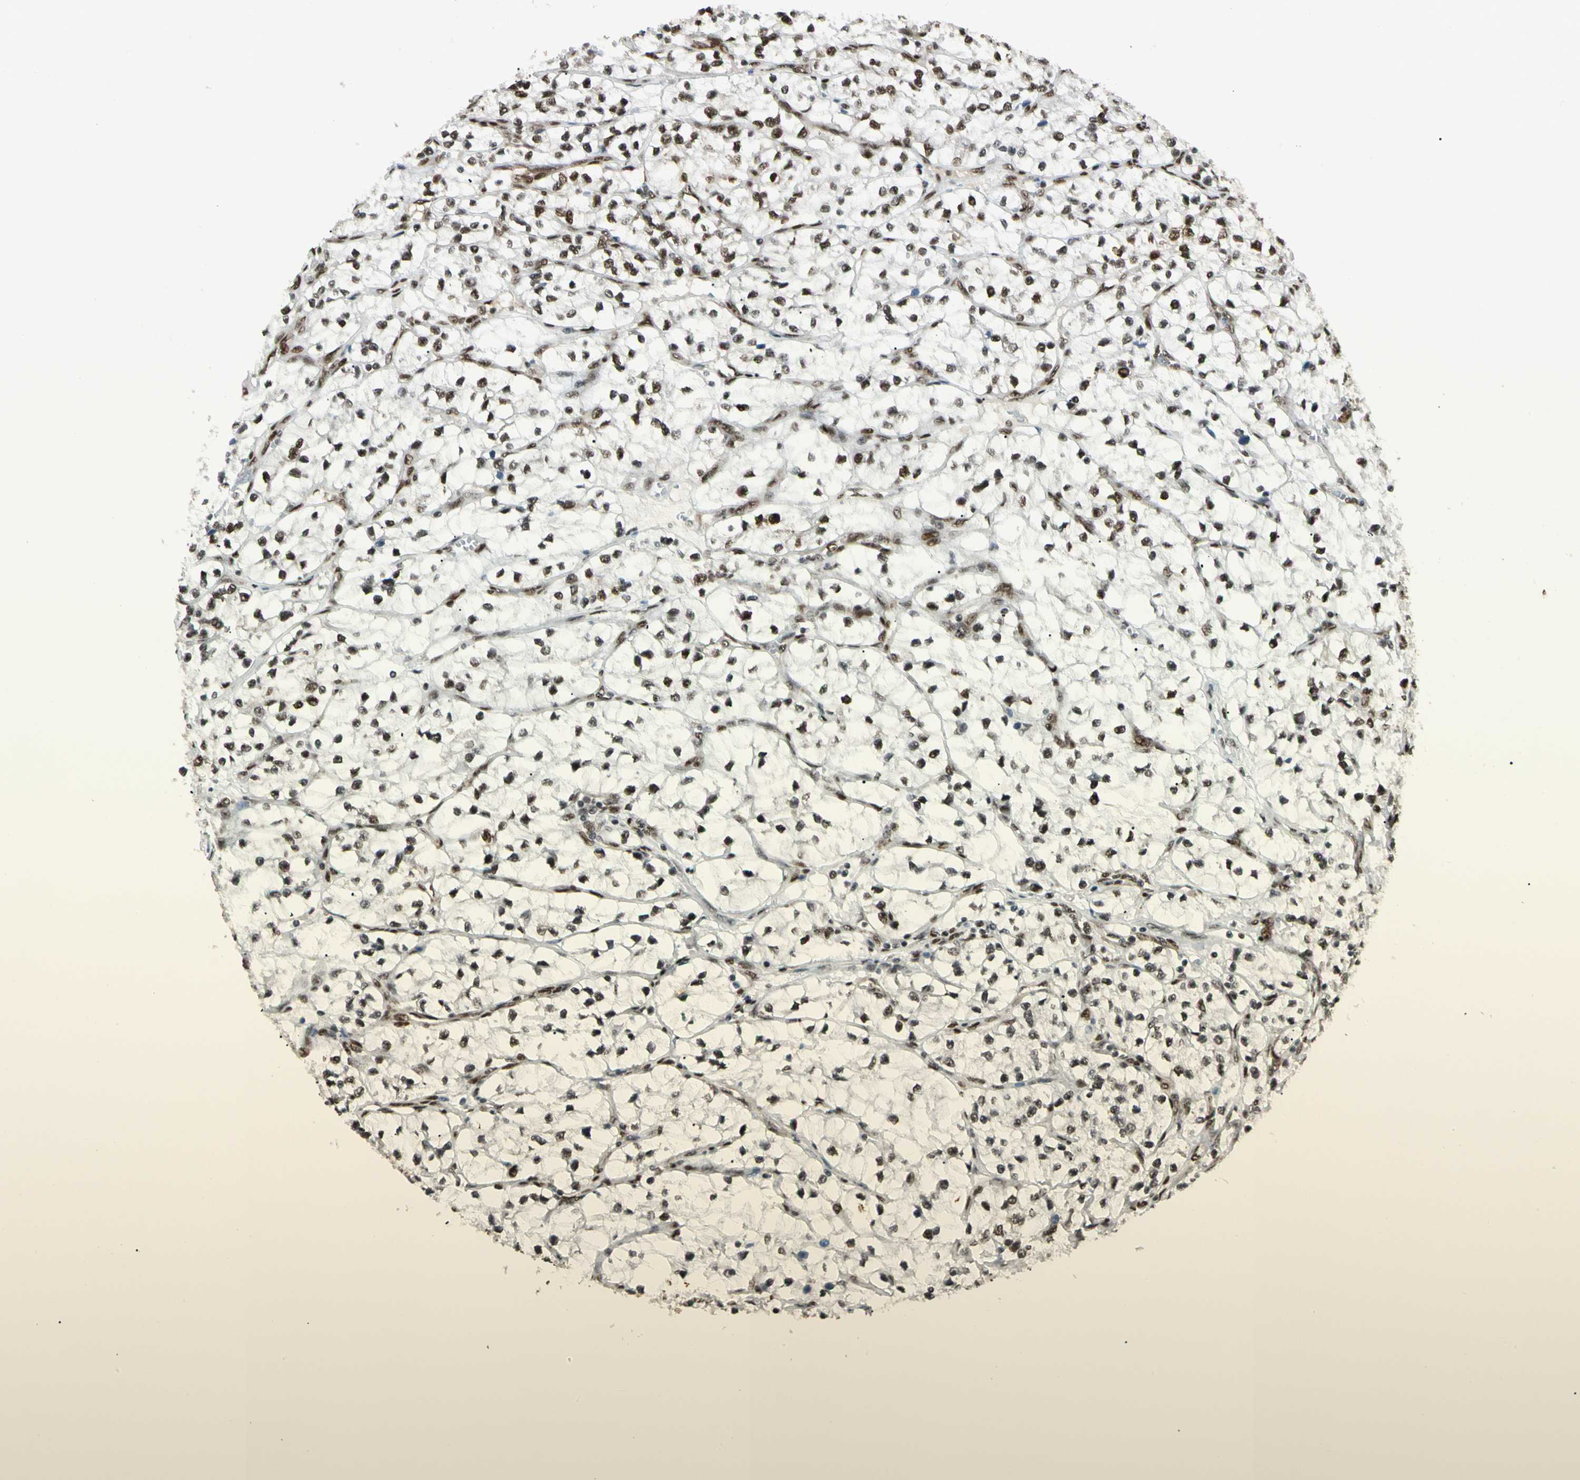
{"staining": {"intensity": "strong", "quantity": ">75%", "location": "nuclear"}, "tissue": "renal cancer", "cell_type": "Tumor cells", "image_type": "cancer", "snomed": [{"axis": "morphology", "description": "Adenocarcinoma, NOS"}, {"axis": "topography", "description": "Kidney"}], "caption": "Renal cancer (adenocarcinoma) stained with a protein marker exhibits strong staining in tumor cells.", "gene": "FUS", "patient": {"sex": "female", "age": 57}}